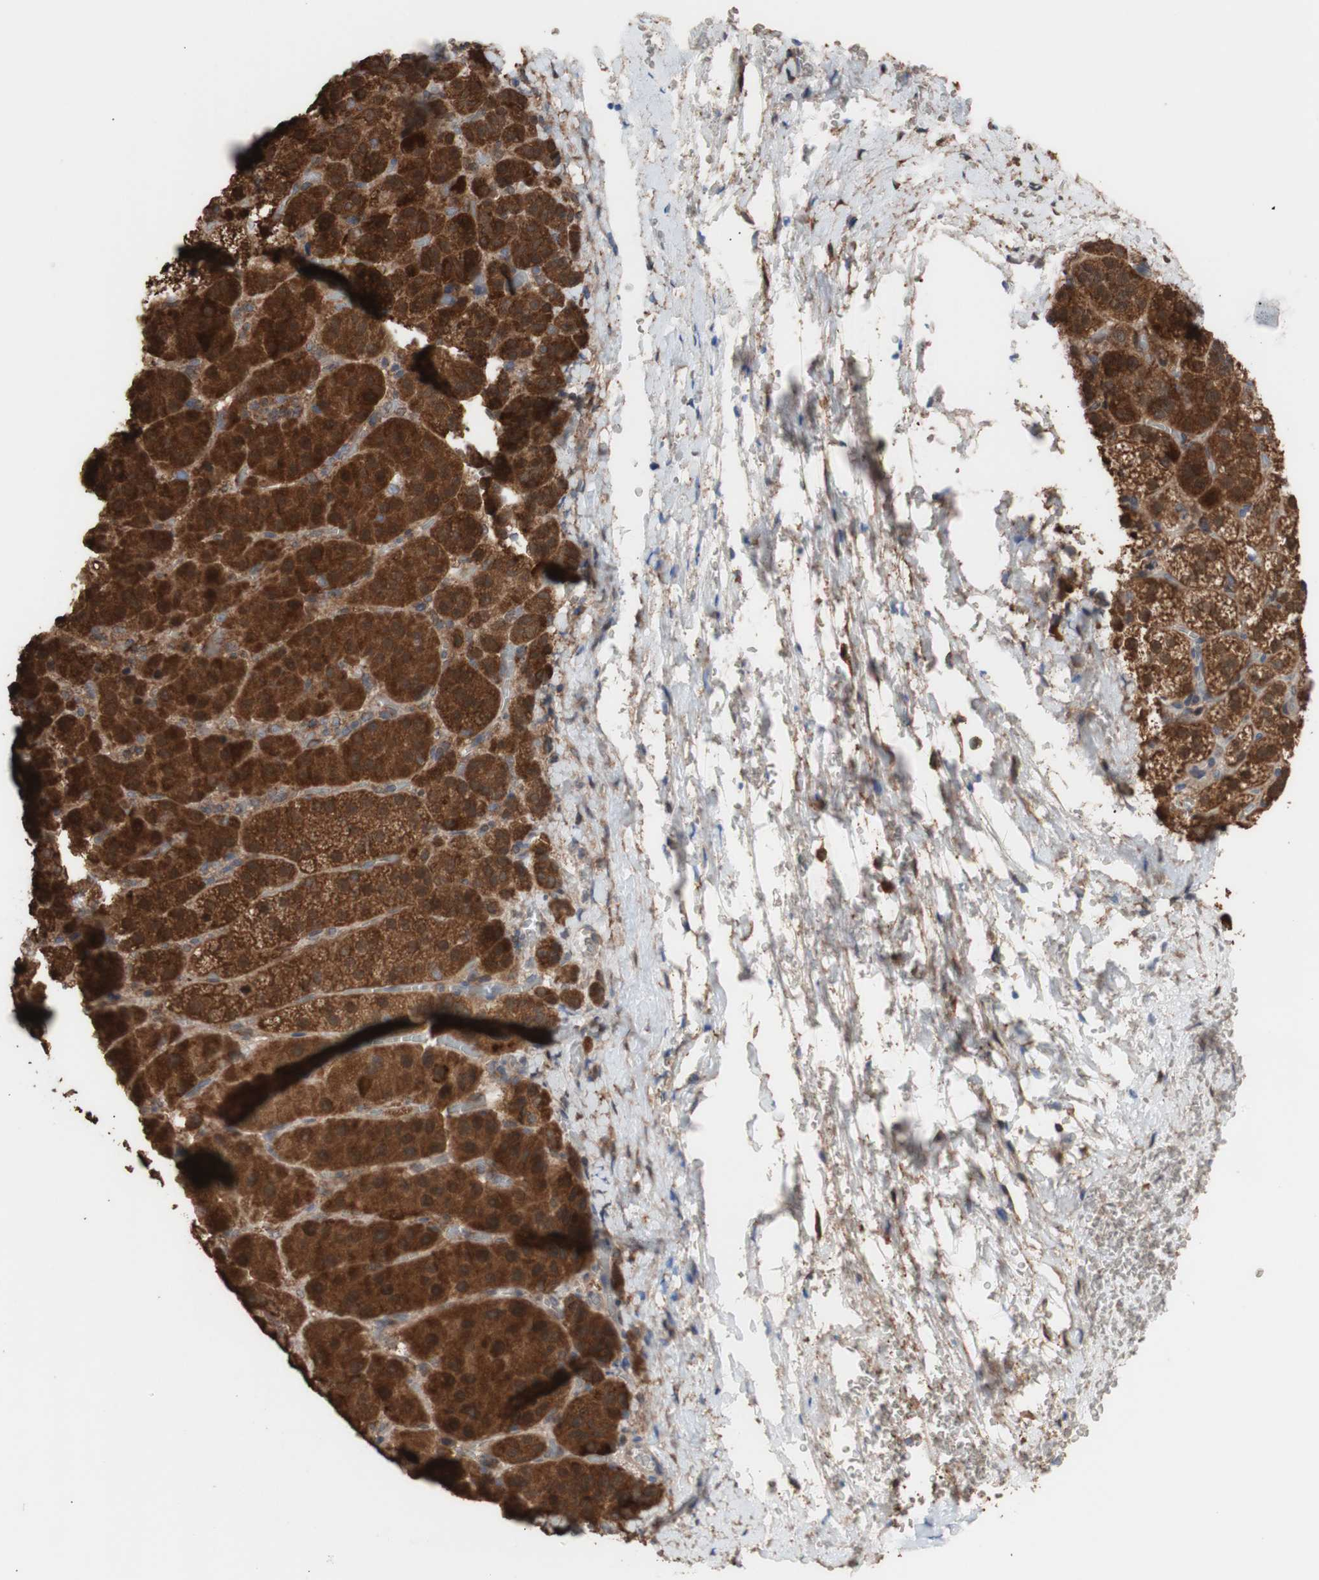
{"staining": {"intensity": "strong", "quantity": ">75%", "location": "cytoplasmic/membranous"}, "tissue": "adrenal gland", "cell_type": "Glandular cells", "image_type": "normal", "snomed": [{"axis": "morphology", "description": "Normal tissue, NOS"}, {"axis": "topography", "description": "Adrenal gland"}], "caption": "Unremarkable adrenal gland was stained to show a protein in brown. There is high levels of strong cytoplasmic/membranous positivity in approximately >75% of glandular cells. Nuclei are stained in blue.", "gene": "ALDH9A1", "patient": {"sex": "female", "age": 57}}